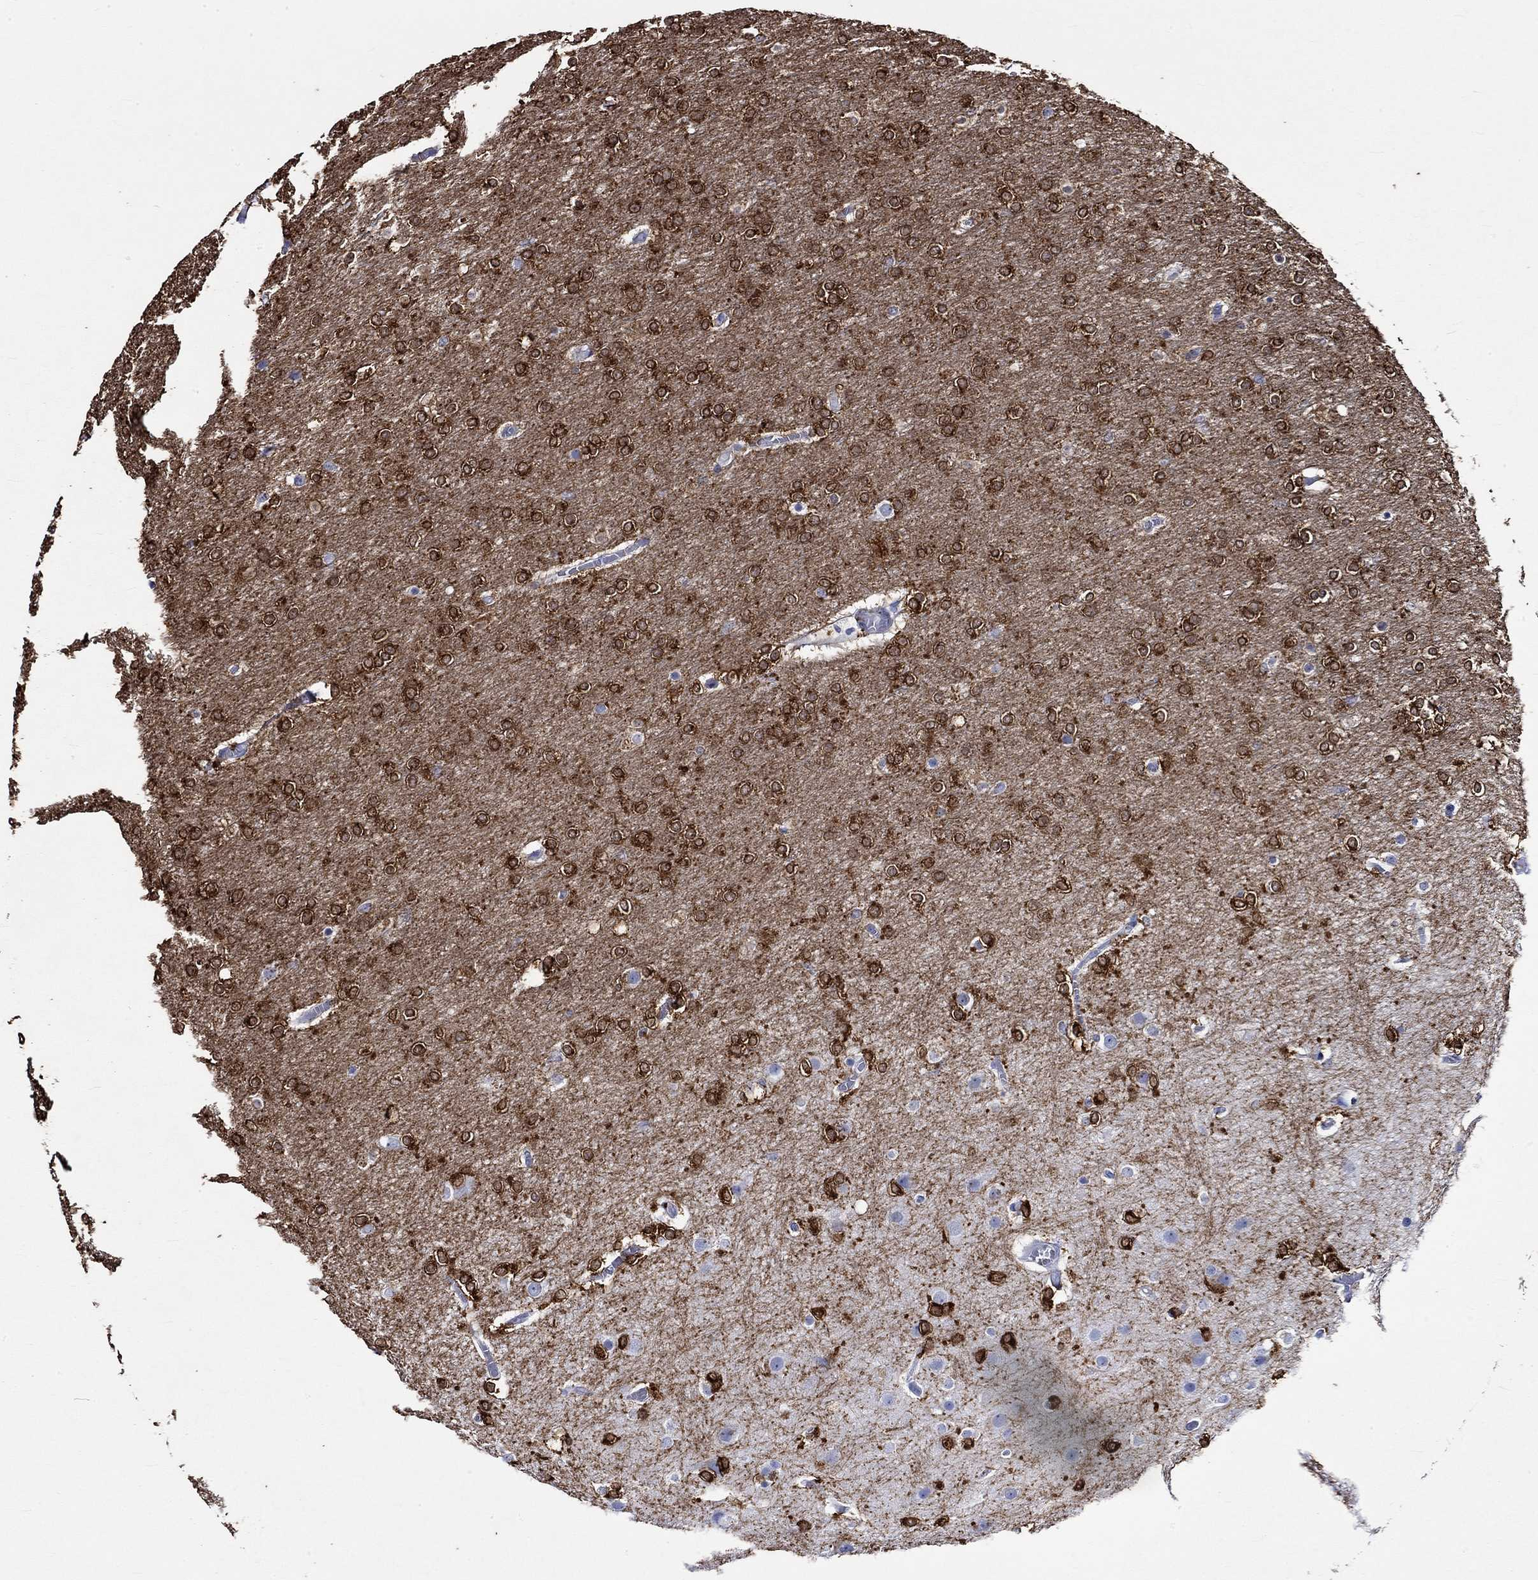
{"staining": {"intensity": "strong", "quantity": ">75%", "location": "cytoplasmic/membranous"}, "tissue": "glioma", "cell_type": "Tumor cells", "image_type": "cancer", "snomed": [{"axis": "morphology", "description": "Glioma, malignant, High grade"}, {"axis": "topography", "description": "Brain"}], "caption": "This is a photomicrograph of IHC staining of malignant glioma (high-grade), which shows strong expression in the cytoplasmic/membranous of tumor cells.", "gene": "CRYAB", "patient": {"sex": "female", "age": 61}}